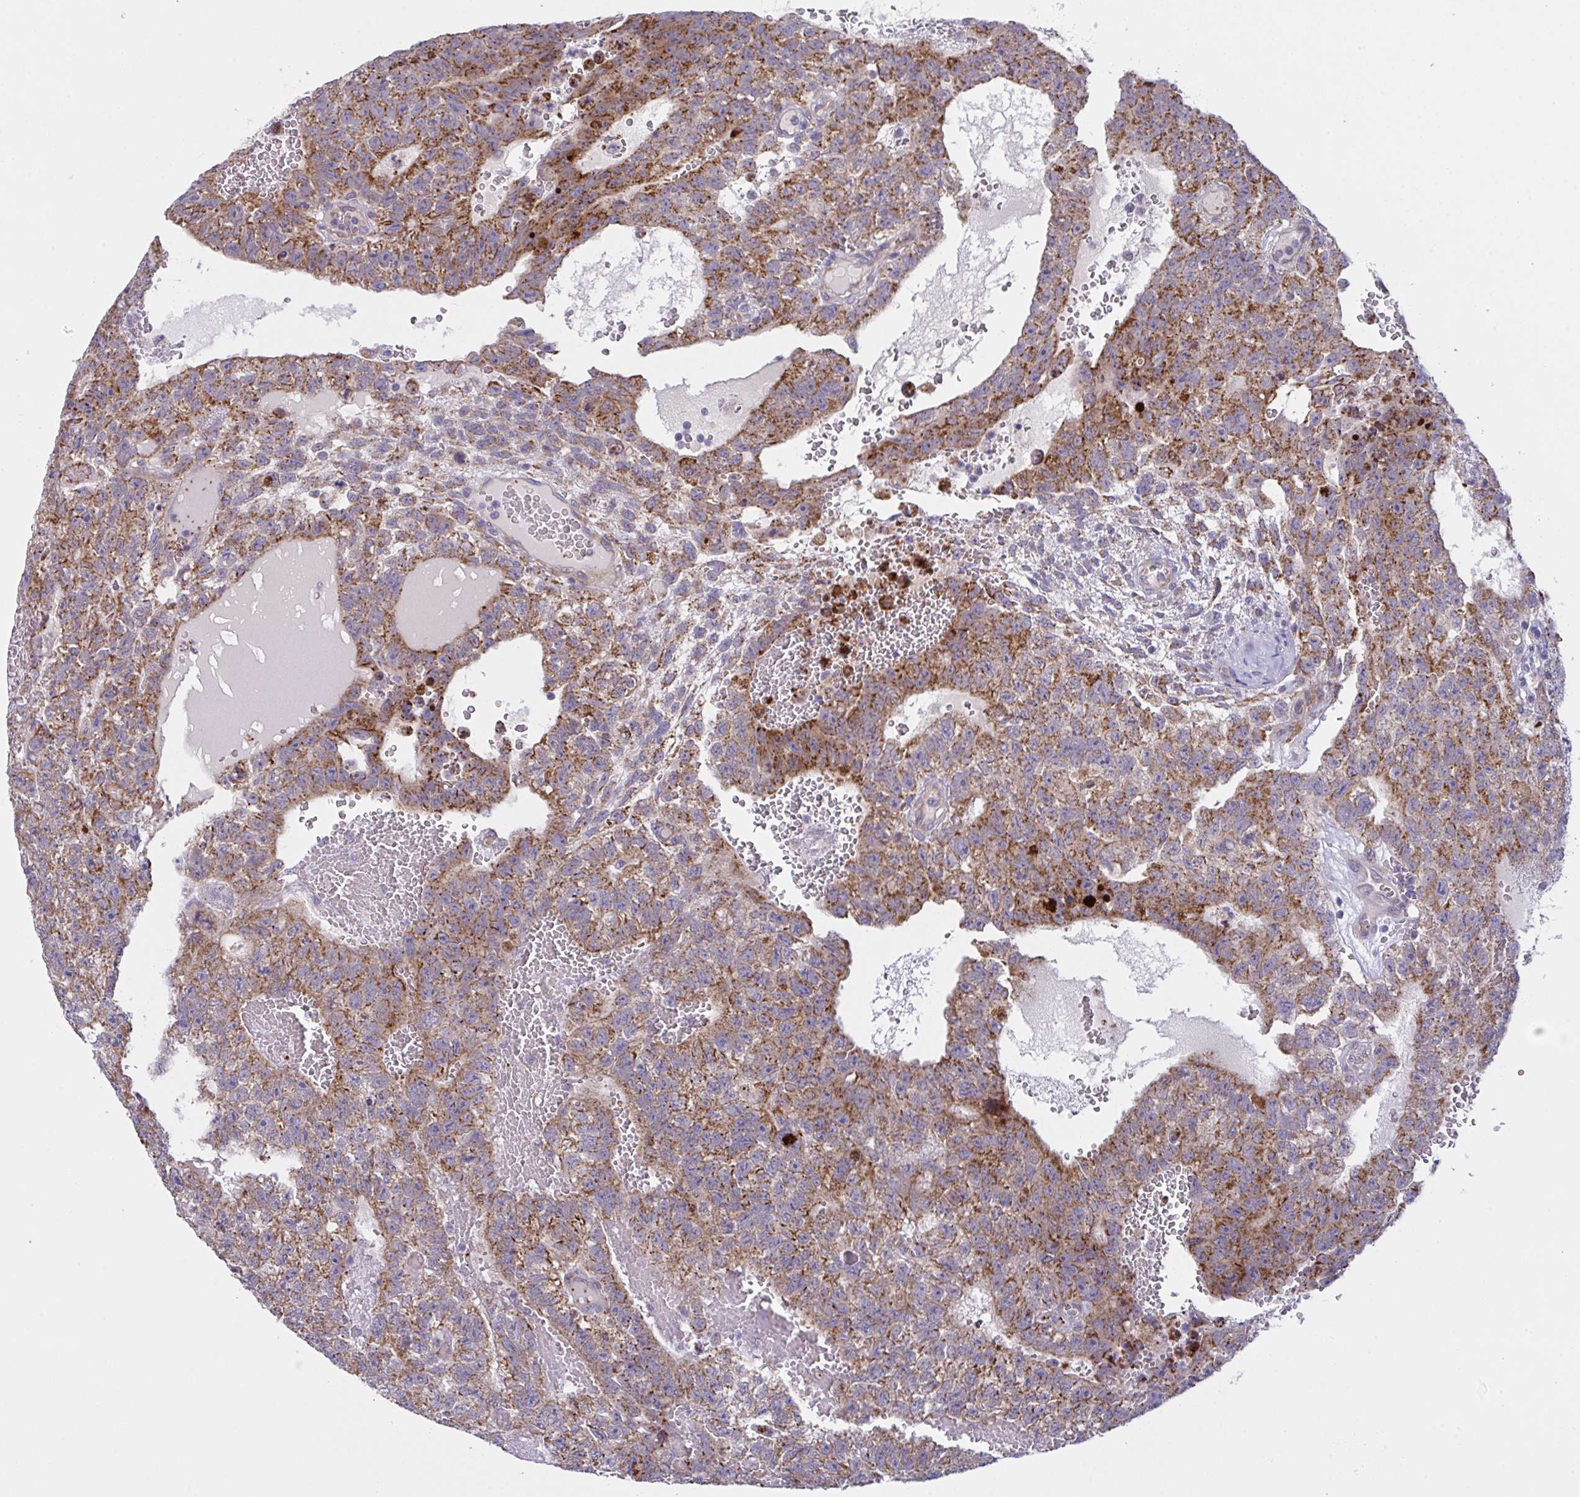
{"staining": {"intensity": "moderate", "quantity": ">75%", "location": "cytoplasmic/membranous"}, "tissue": "testis cancer", "cell_type": "Tumor cells", "image_type": "cancer", "snomed": [{"axis": "morphology", "description": "Carcinoma, Embryonal, NOS"}, {"axis": "topography", "description": "Testis"}], "caption": "This photomicrograph shows immunohistochemistry staining of testis embryonal carcinoma, with medium moderate cytoplasmic/membranous staining in about >75% of tumor cells.", "gene": "MRPS2", "patient": {"sex": "male", "age": 26}}